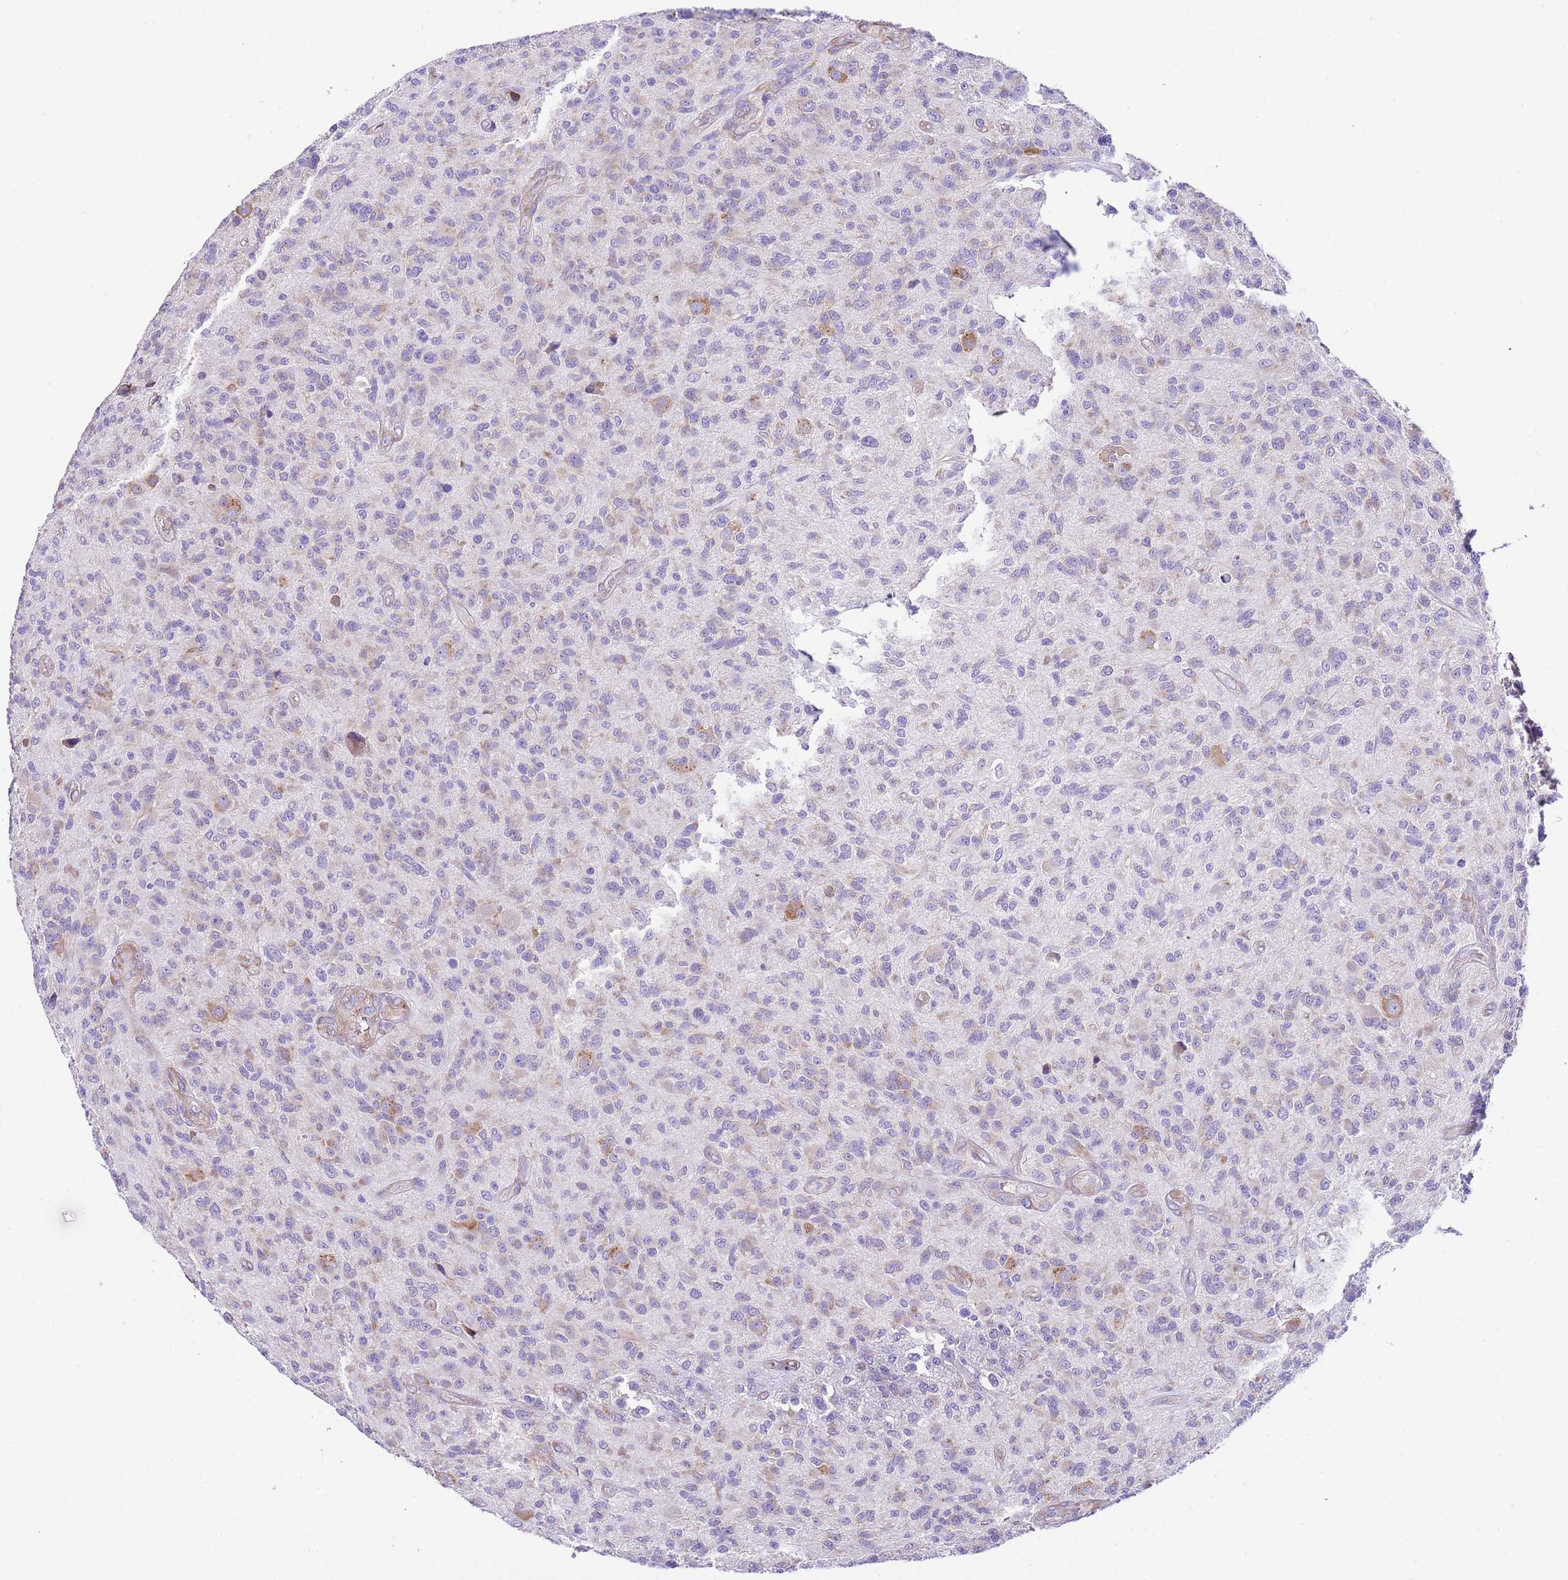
{"staining": {"intensity": "negative", "quantity": "none", "location": "none"}, "tissue": "glioma", "cell_type": "Tumor cells", "image_type": "cancer", "snomed": [{"axis": "morphology", "description": "Glioma, malignant, High grade"}, {"axis": "topography", "description": "Brain"}], "caption": "This is an IHC micrograph of glioma. There is no positivity in tumor cells.", "gene": "RPS10", "patient": {"sex": "male", "age": 47}}